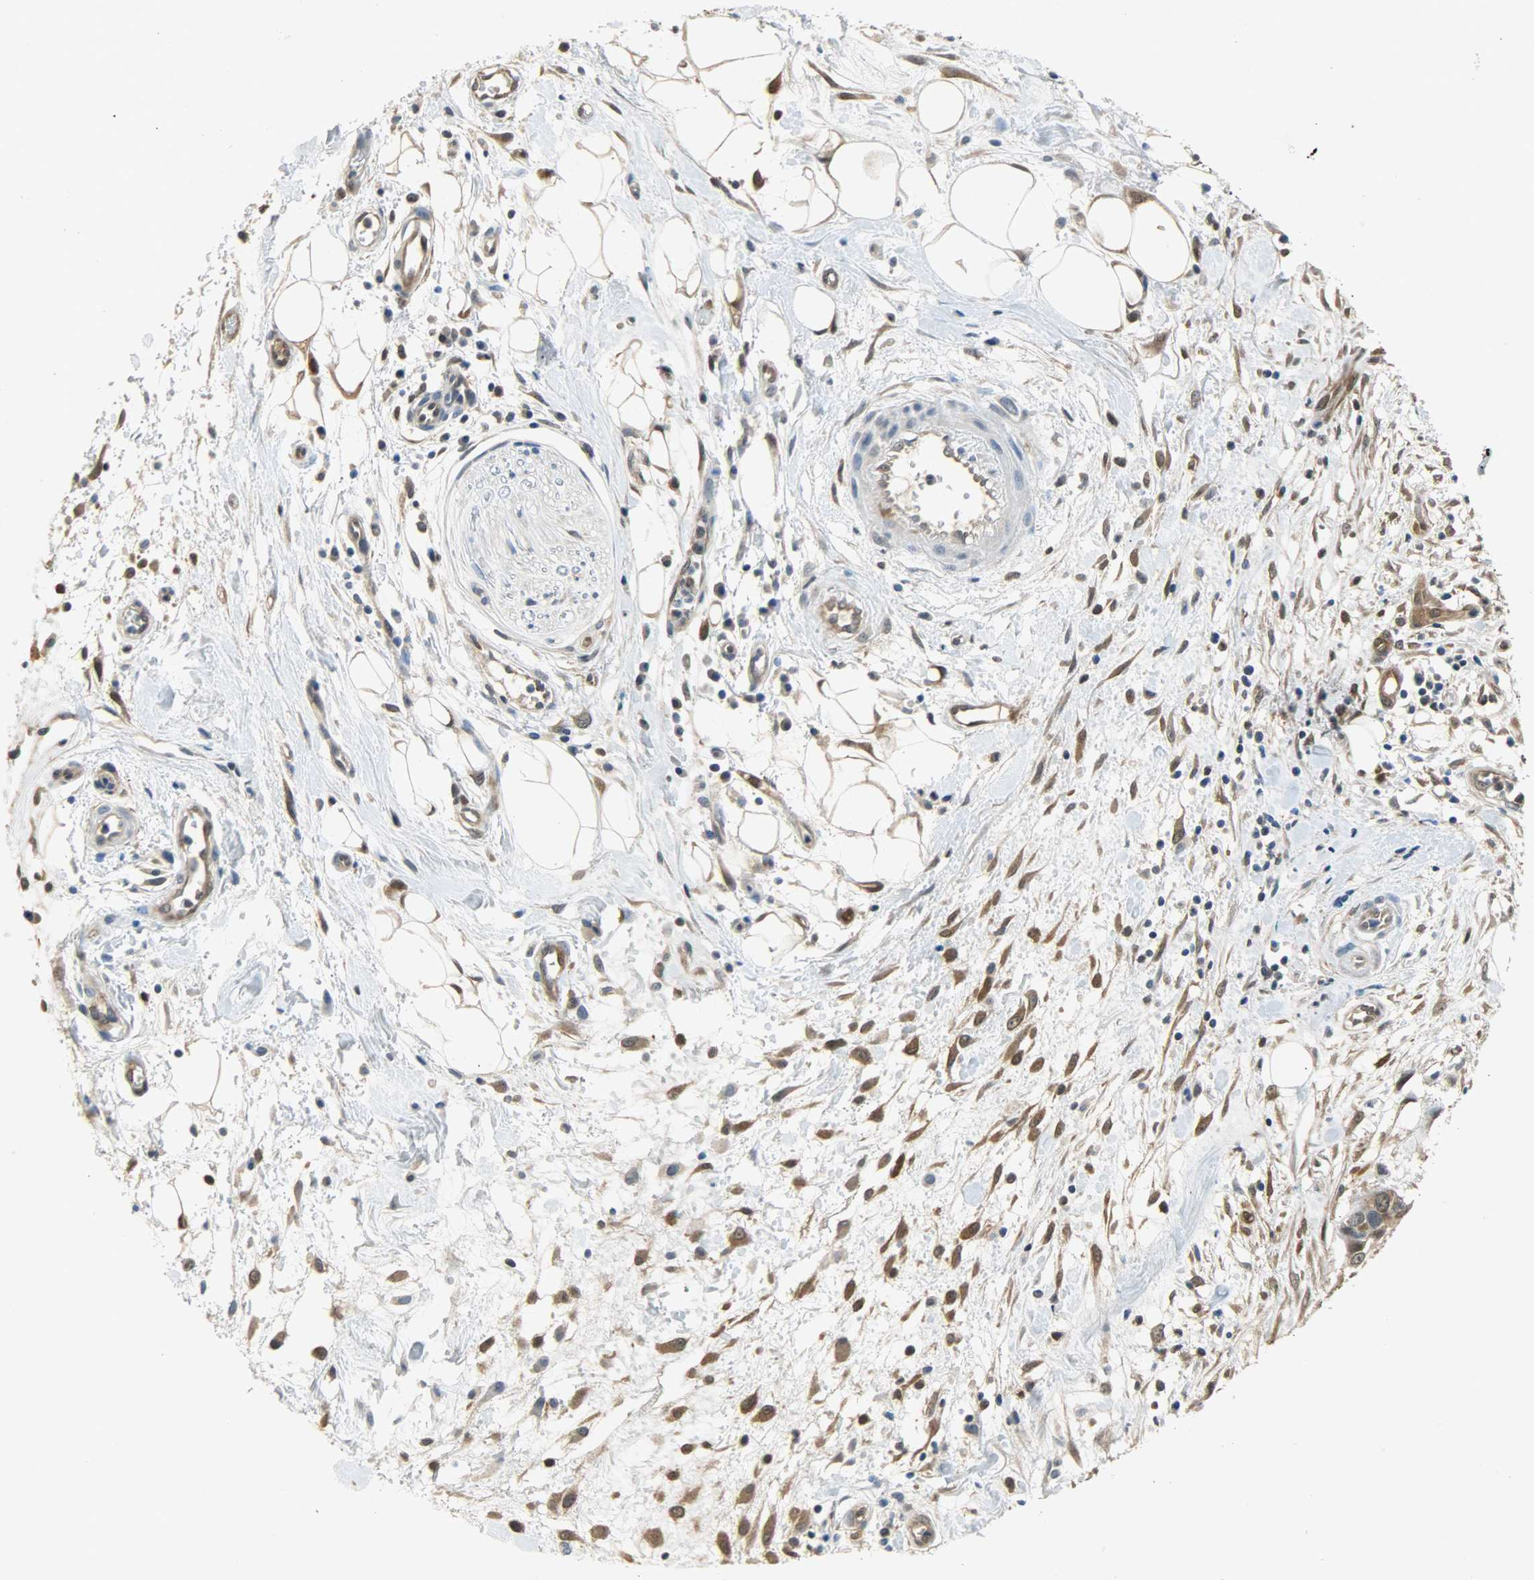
{"staining": {"intensity": "moderate", "quantity": ">75%", "location": "cytoplasmic/membranous,nuclear"}, "tissue": "pancreatic cancer", "cell_type": "Tumor cells", "image_type": "cancer", "snomed": [{"axis": "morphology", "description": "Adenocarcinoma, NOS"}, {"axis": "topography", "description": "Pancreas"}], "caption": "IHC micrograph of neoplastic tissue: human pancreatic cancer stained using immunohistochemistry exhibits medium levels of moderate protein expression localized specifically in the cytoplasmic/membranous and nuclear of tumor cells, appearing as a cytoplasmic/membranous and nuclear brown color.", "gene": "EIF4EBP1", "patient": {"sex": "female", "age": 60}}